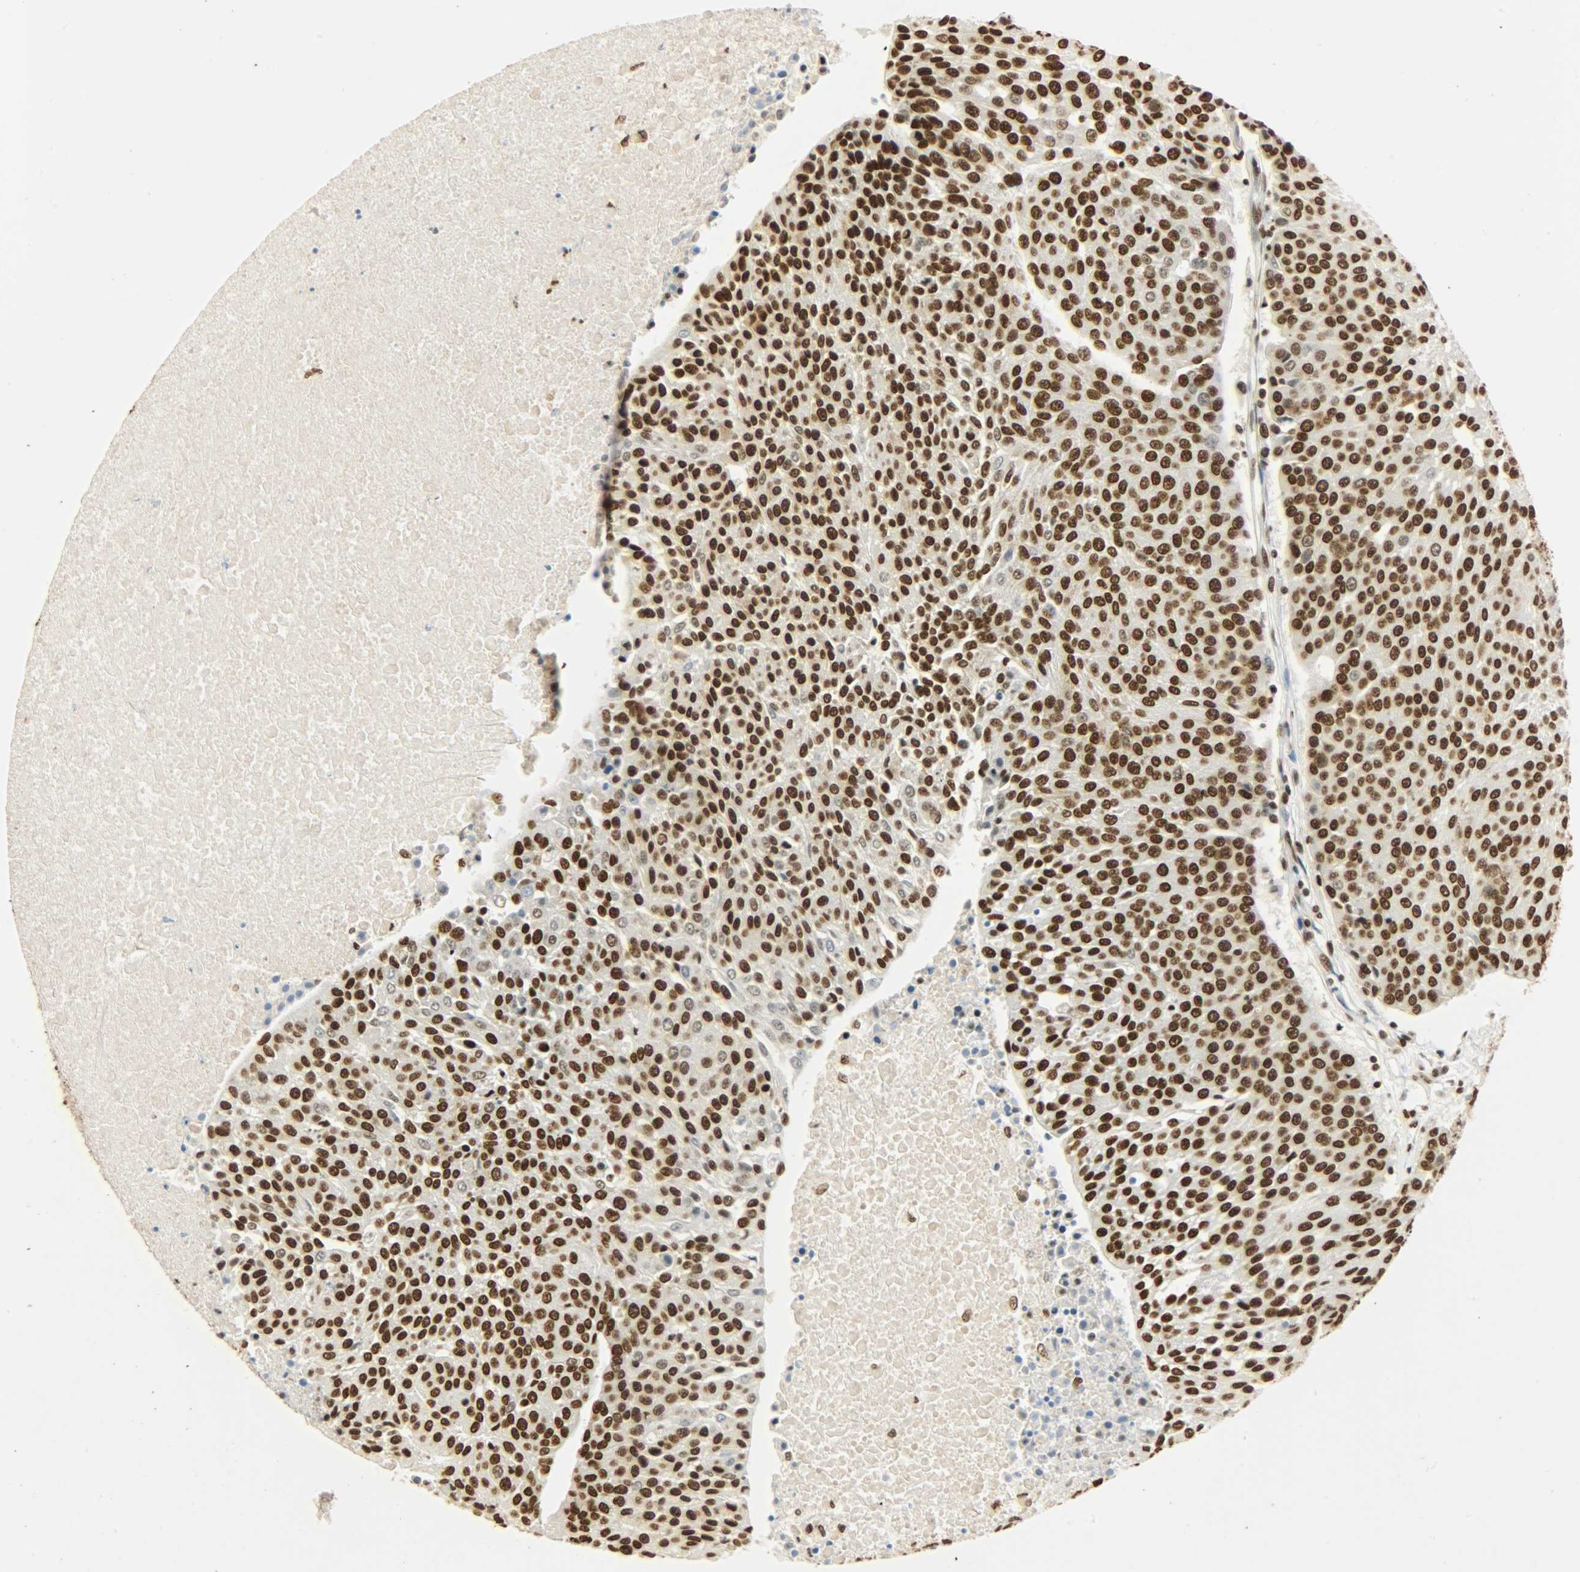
{"staining": {"intensity": "strong", "quantity": ">75%", "location": "nuclear"}, "tissue": "urothelial cancer", "cell_type": "Tumor cells", "image_type": "cancer", "snomed": [{"axis": "morphology", "description": "Urothelial carcinoma, High grade"}, {"axis": "topography", "description": "Urinary bladder"}], "caption": "There is high levels of strong nuclear expression in tumor cells of urothelial cancer, as demonstrated by immunohistochemical staining (brown color).", "gene": "KHDRBS1", "patient": {"sex": "female", "age": 85}}